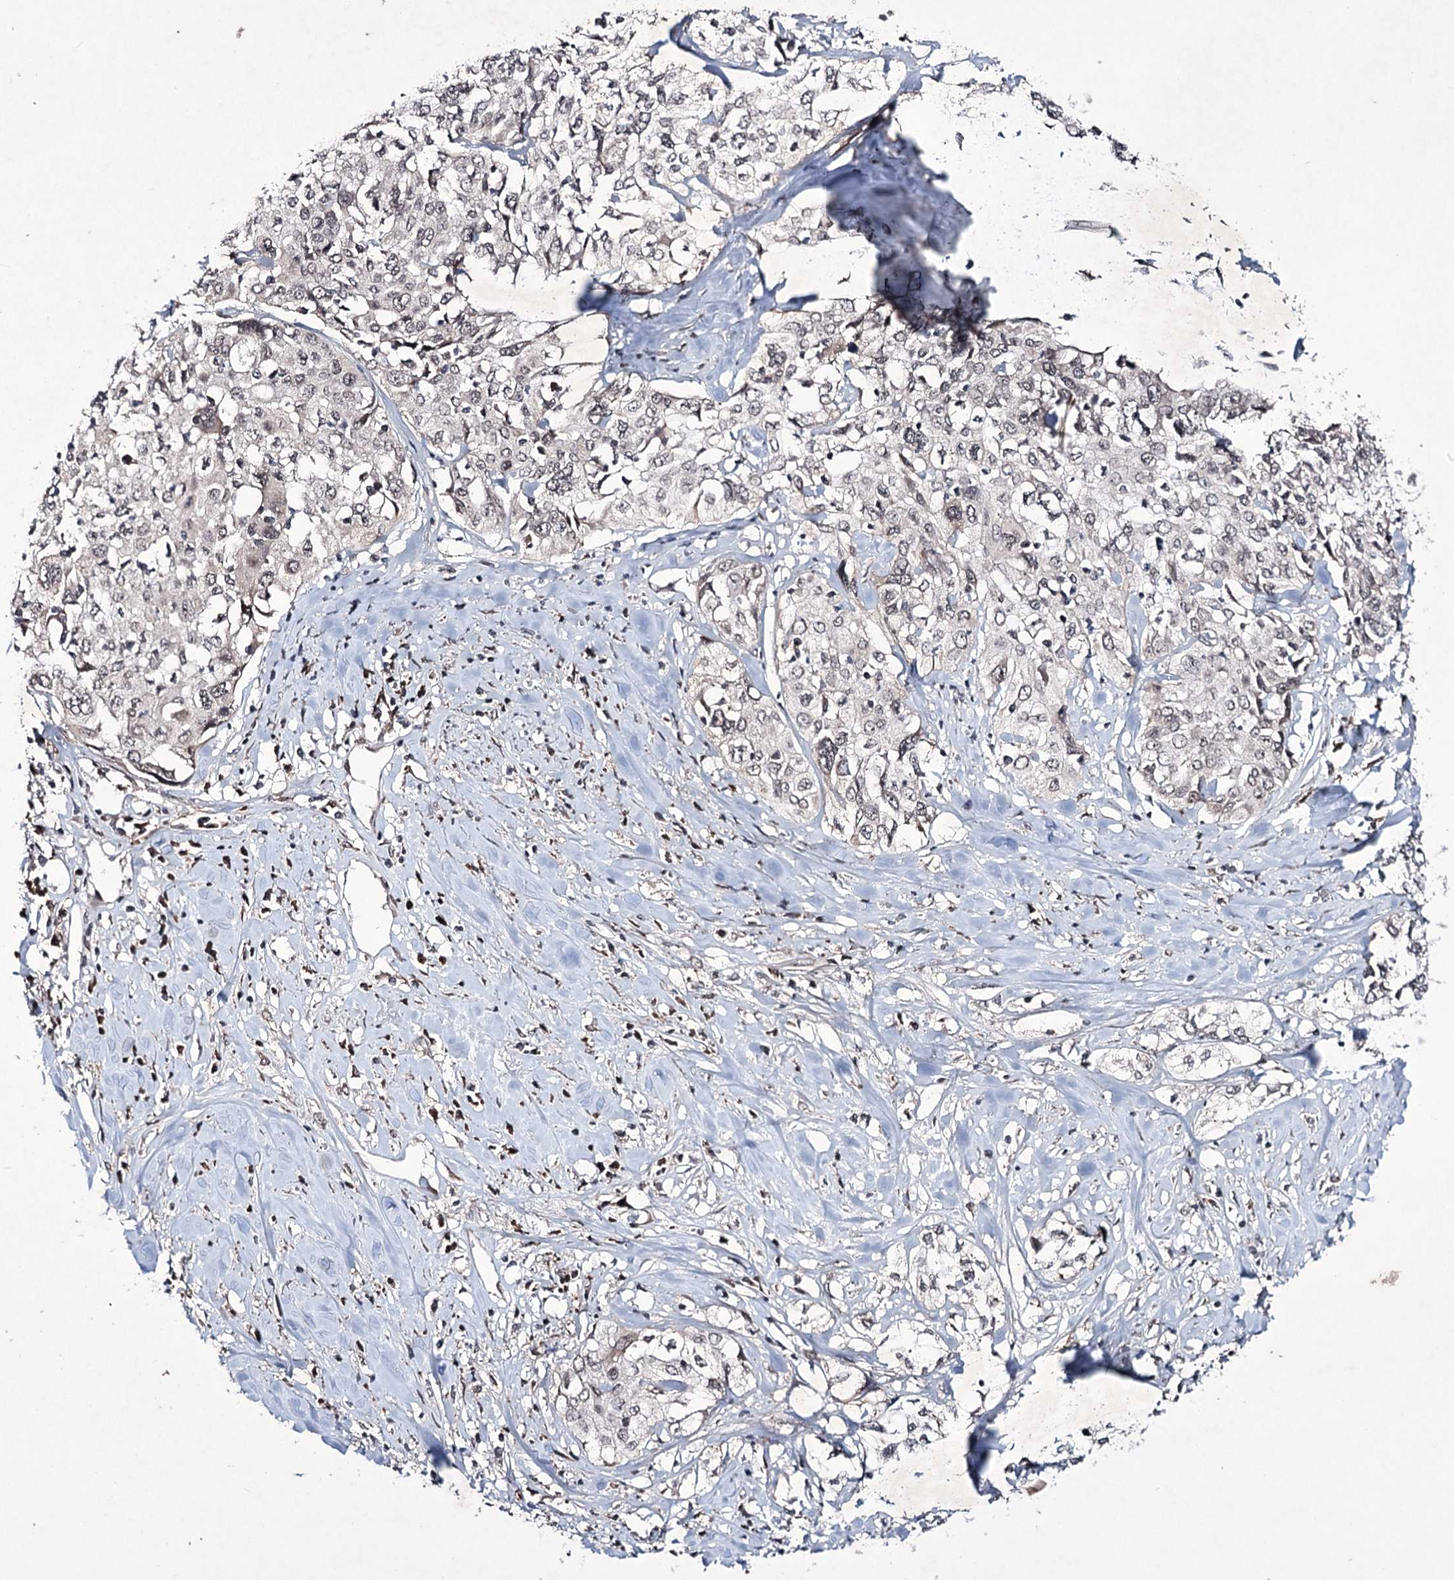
{"staining": {"intensity": "weak", "quantity": "<25%", "location": "nuclear"}, "tissue": "cervical cancer", "cell_type": "Tumor cells", "image_type": "cancer", "snomed": [{"axis": "morphology", "description": "Squamous cell carcinoma, NOS"}, {"axis": "topography", "description": "Cervix"}], "caption": "Cervical cancer (squamous cell carcinoma) was stained to show a protein in brown. There is no significant expression in tumor cells. (Stains: DAB IHC with hematoxylin counter stain, Microscopy: brightfield microscopy at high magnification).", "gene": "VGLL4", "patient": {"sex": "female", "age": 31}}